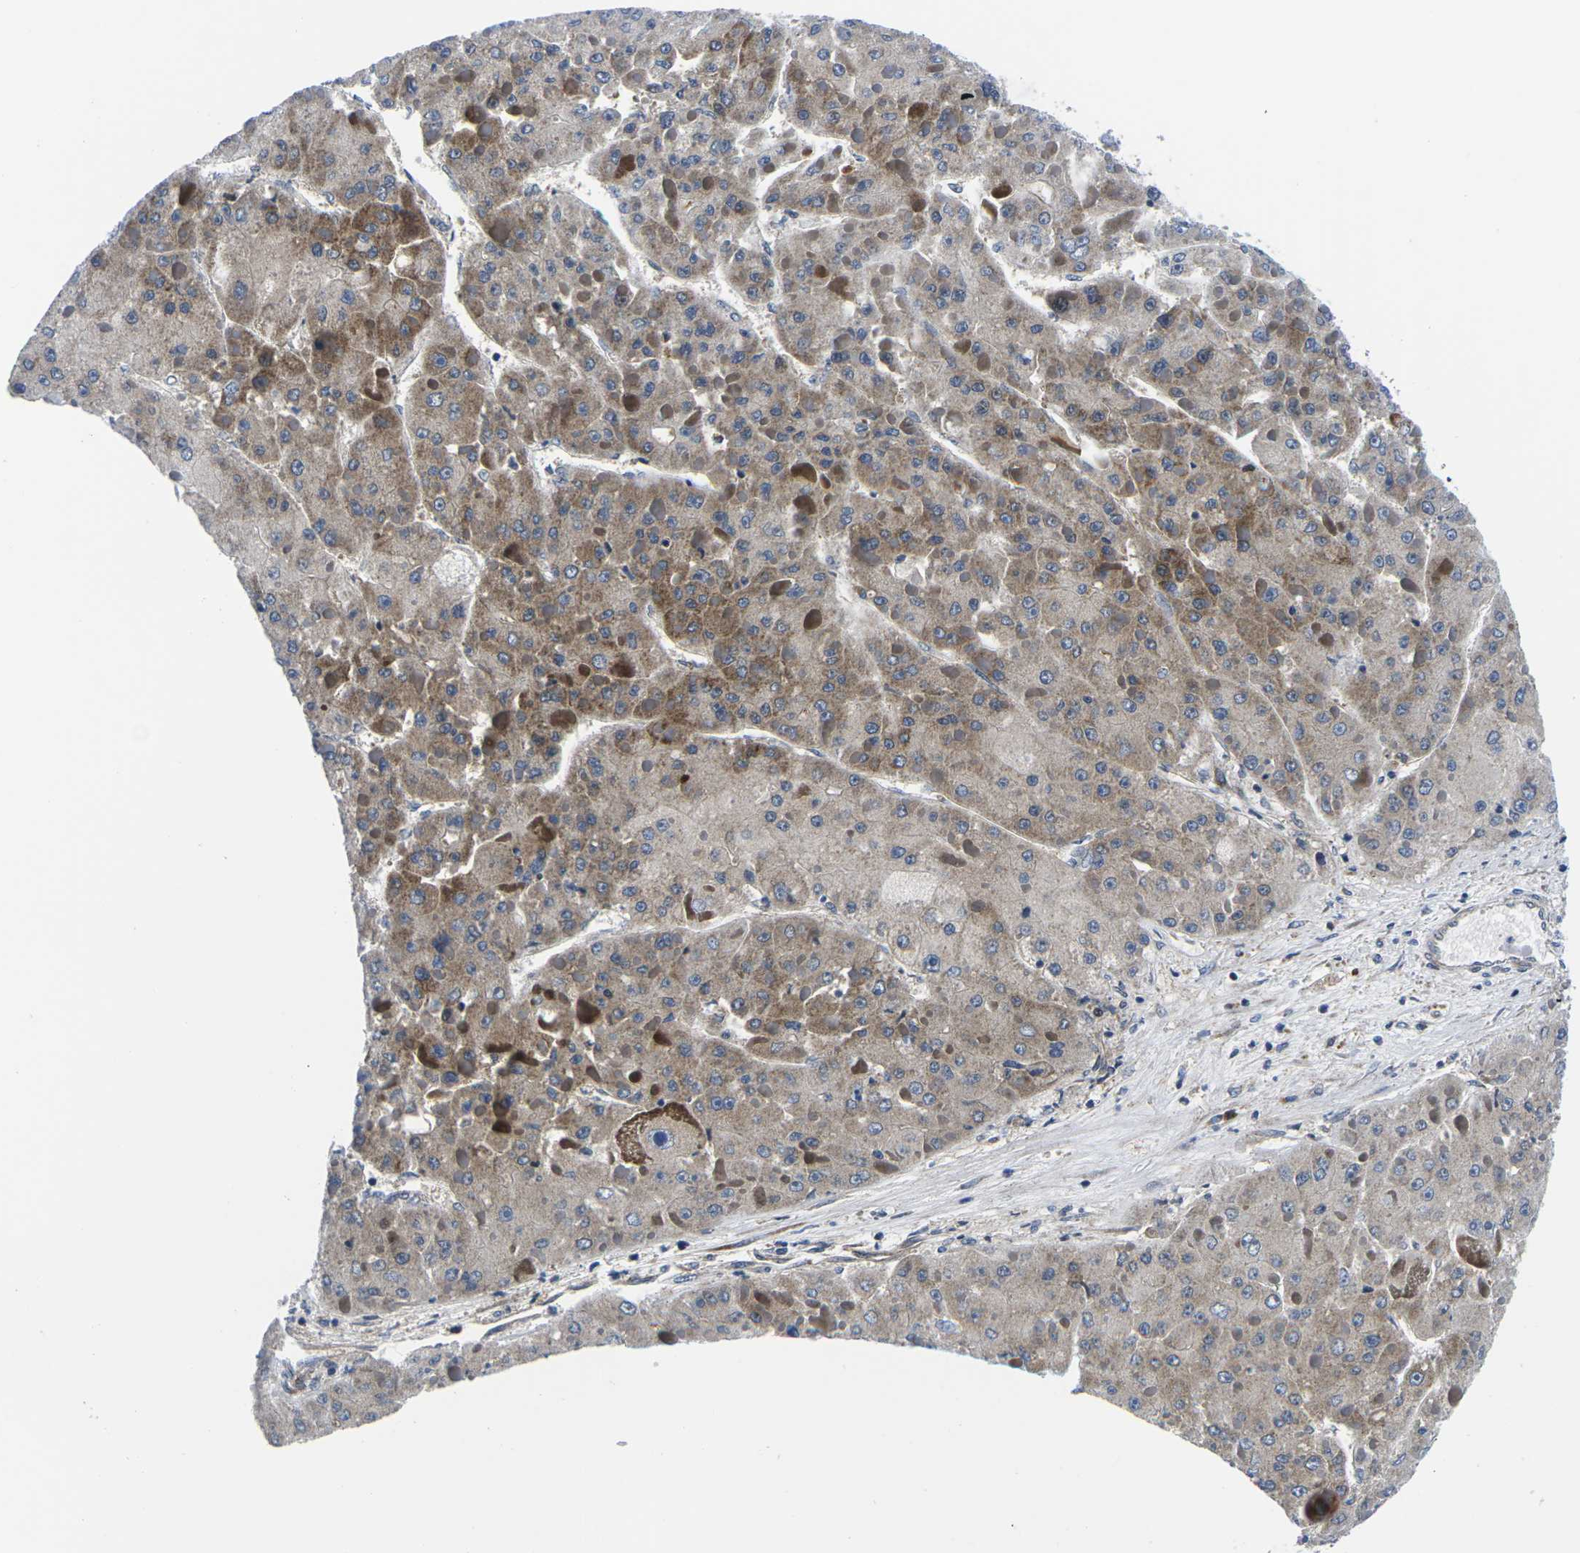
{"staining": {"intensity": "moderate", "quantity": "25%-75%", "location": "cytoplasmic/membranous"}, "tissue": "liver cancer", "cell_type": "Tumor cells", "image_type": "cancer", "snomed": [{"axis": "morphology", "description": "Carcinoma, Hepatocellular, NOS"}, {"axis": "topography", "description": "Liver"}], "caption": "The photomicrograph demonstrates staining of liver cancer, revealing moderate cytoplasmic/membranous protein expression (brown color) within tumor cells.", "gene": "EIF4E", "patient": {"sex": "female", "age": 73}}